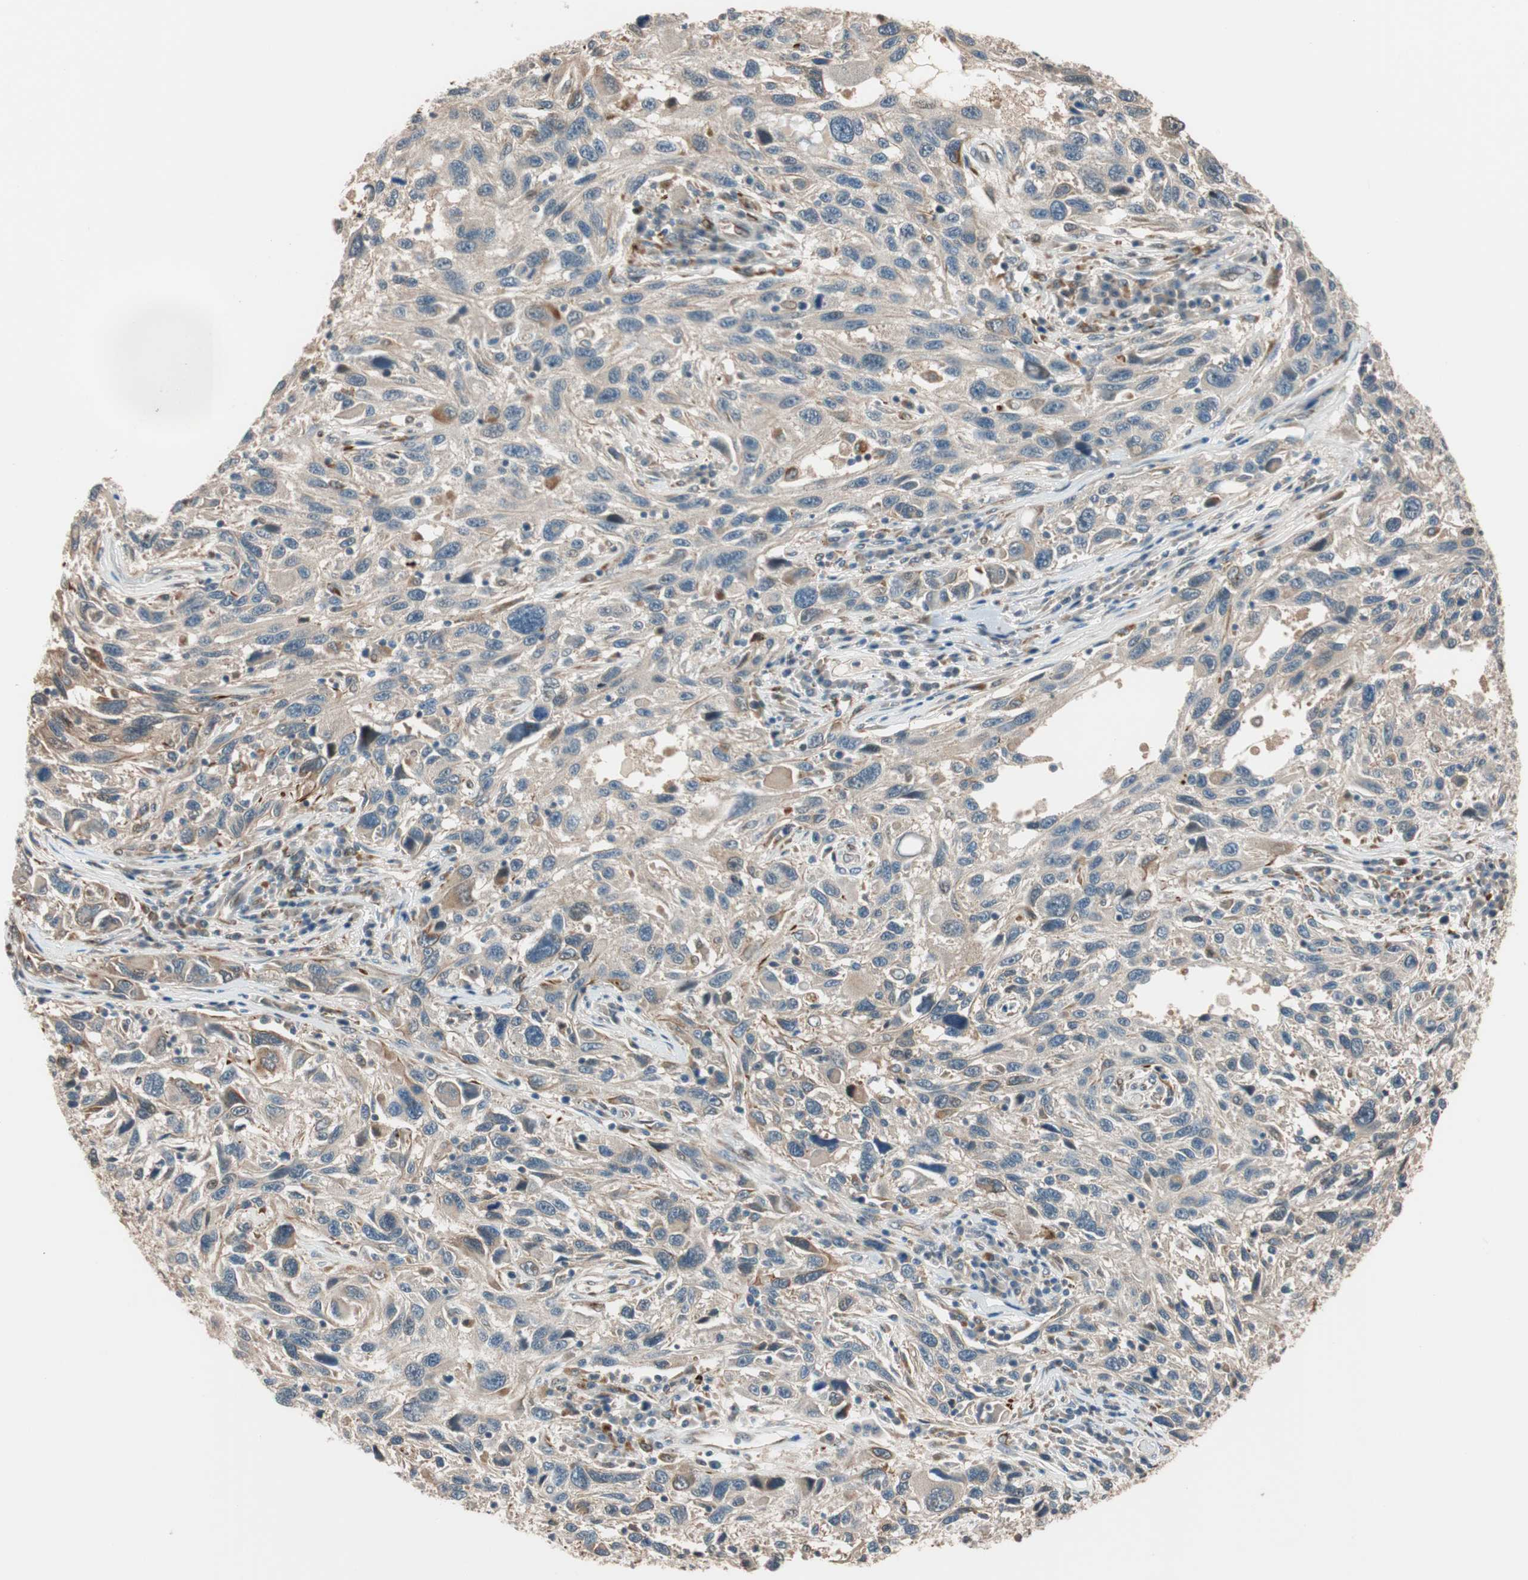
{"staining": {"intensity": "weak", "quantity": "25%-75%", "location": "cytoplasmic/membranous"}, "tissue": "melanoma", "cell_type": "Tumor cells", "image_type": "cancer", "snomed": [{"axis": "morphology", "description": "Malignant melanoma, NOS"}, {"axis": "topography", "description": "Skin"}], "caption": "Melanoma stained with DAB (3,3'-diaminobenzidine) immunohistochemistry exhibits low levels of weak cytoplasmic/membranous staining in approximately 25%-75% of tumor cells.", "gene": "PIK3R3", "patient": {"sex": "male", "age": 53}}